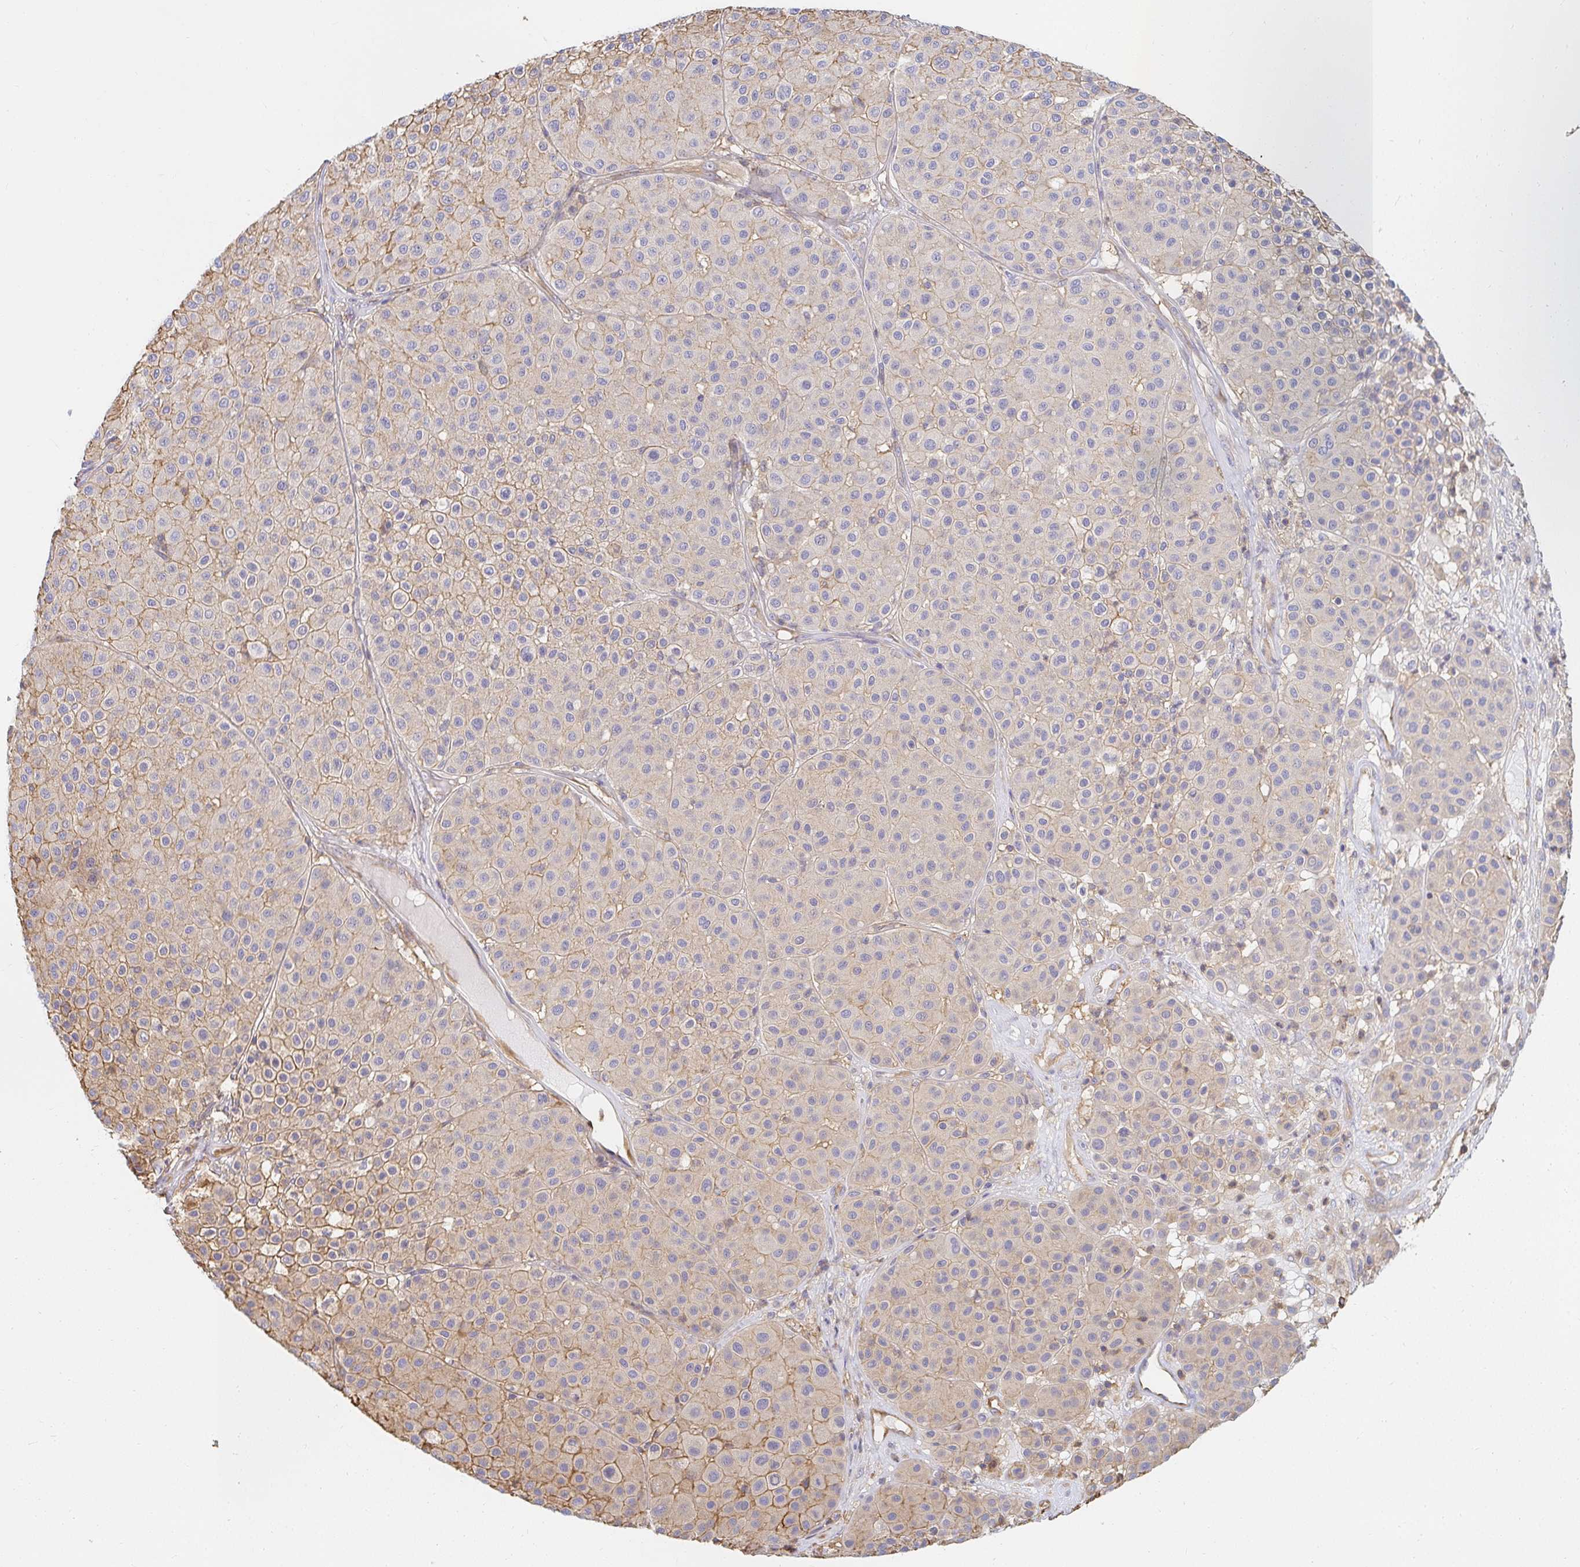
{"staining": {"intensity": "moderate", "quantity": "<25%", "location": "cytoplasmic/membranous"}, "tissue": "melanoma", "cell_type": "Tumor cells", "image_type": "cancer", "snomed": [{"axis": "morphology", "description": "Malignant melanoma, Metastatic site"}, {"axis": "topography", "description": "Smooth muscle"}], "caption": "Approximately <25% of tumor cells in human melanoma reveal moderate cytoplasmic/membranous protein staining as visualized by brown immunohistochemical staining.", "gene": "TSPAN19", "patient": {"sex": "male", "age": 41}}